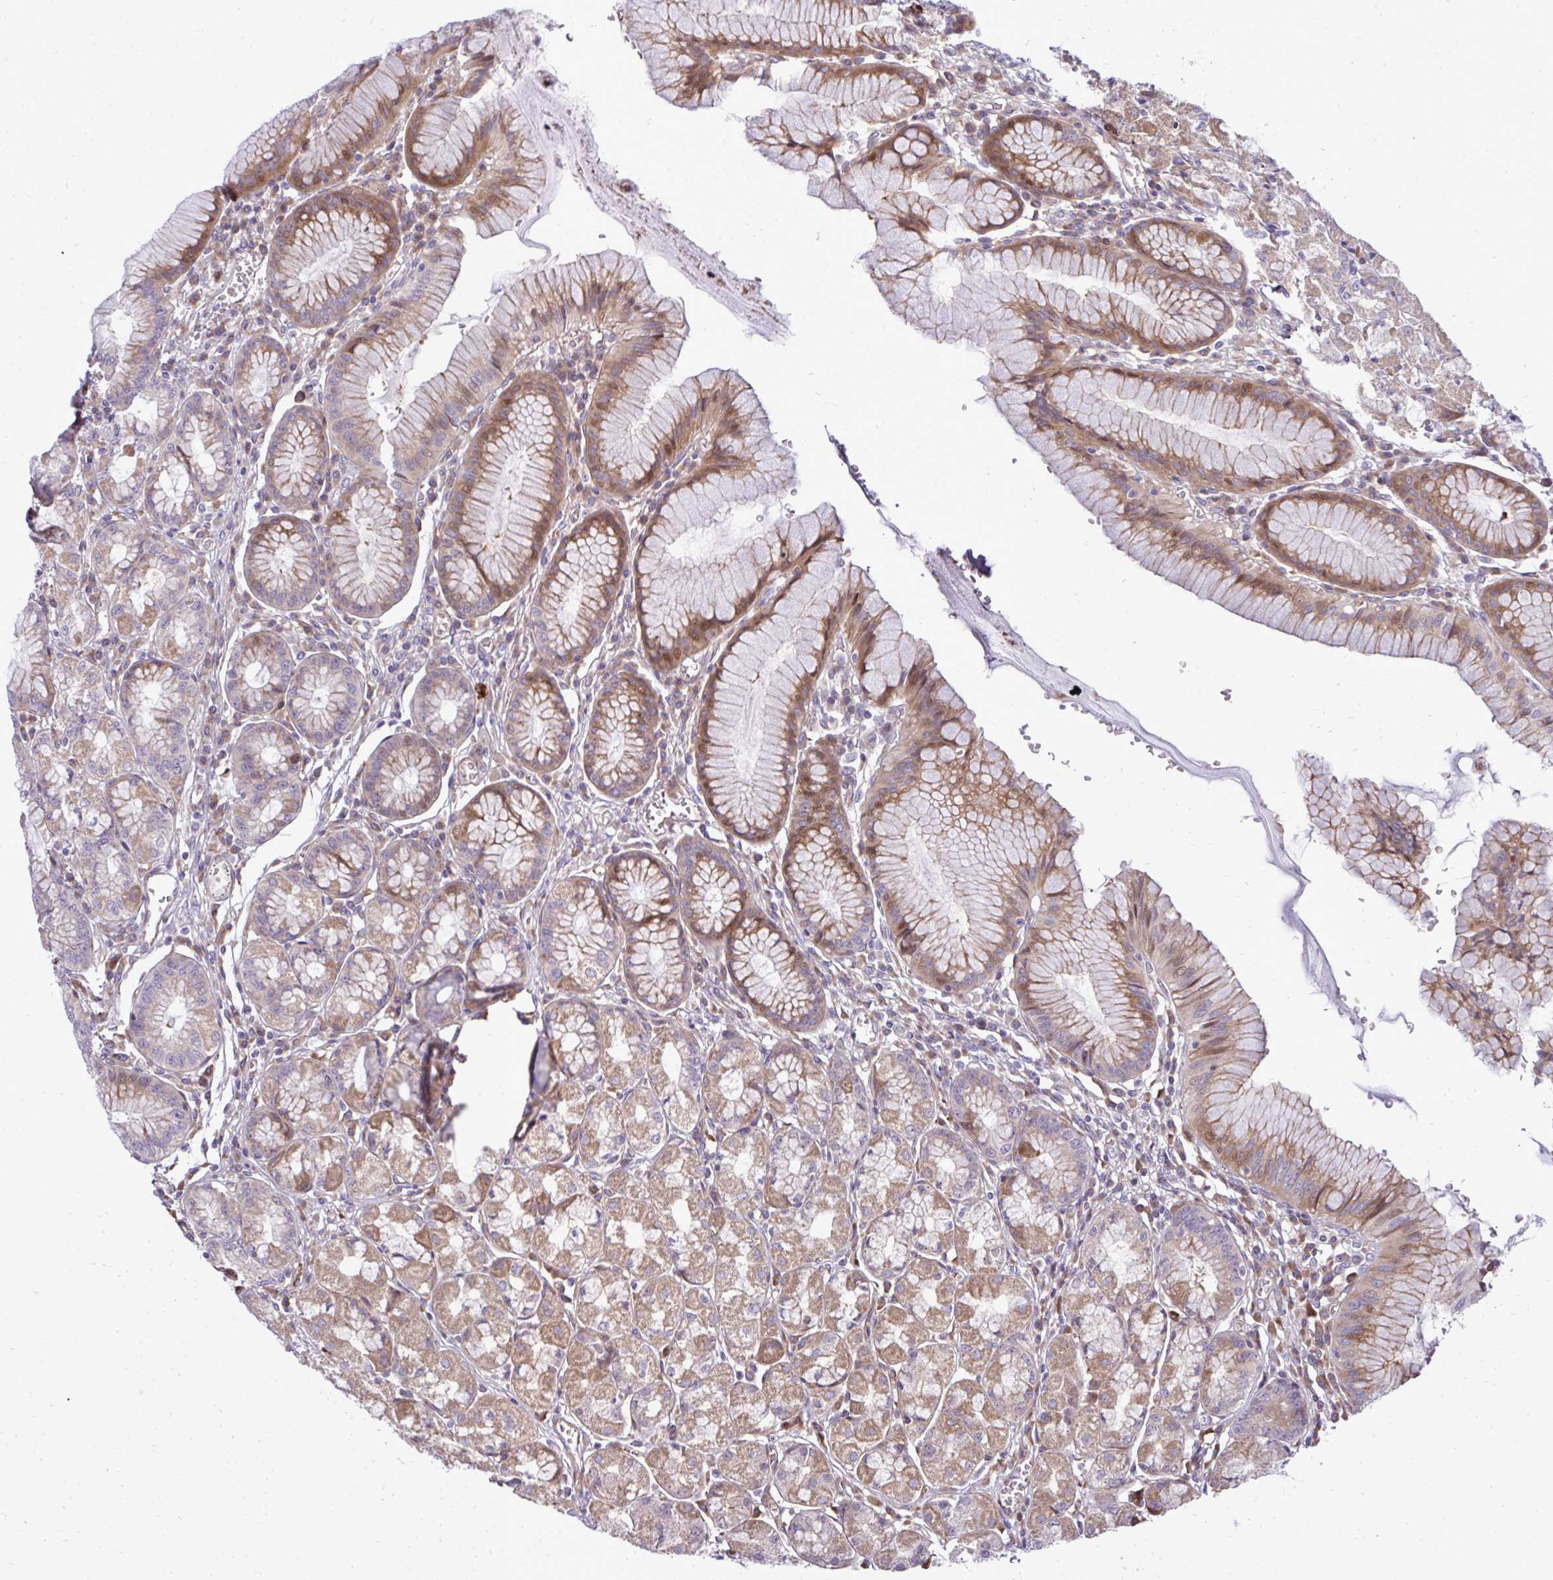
{"staining": {"intensity": "moderate", "quantity": "25%-75%", "location": "cytoplasmic/membranous"}, "tissue": "stomach", "cell_type": "Glandular cells", "image_type": "normal", "snomed": [{"axis": "morphology", "description": "Normal tissue, NOS"}, {"axis": "topography", "description": "Stomach"}], "caption": "The image displays immunohistochemical staining of unremarkable stomach. There is moderate cytoplasmic/membranous staining is seen in approximately 25%-75% of glandular cells.", "gene": "ZSCAN9", "patient": {"sex": "male", "age": 55}}